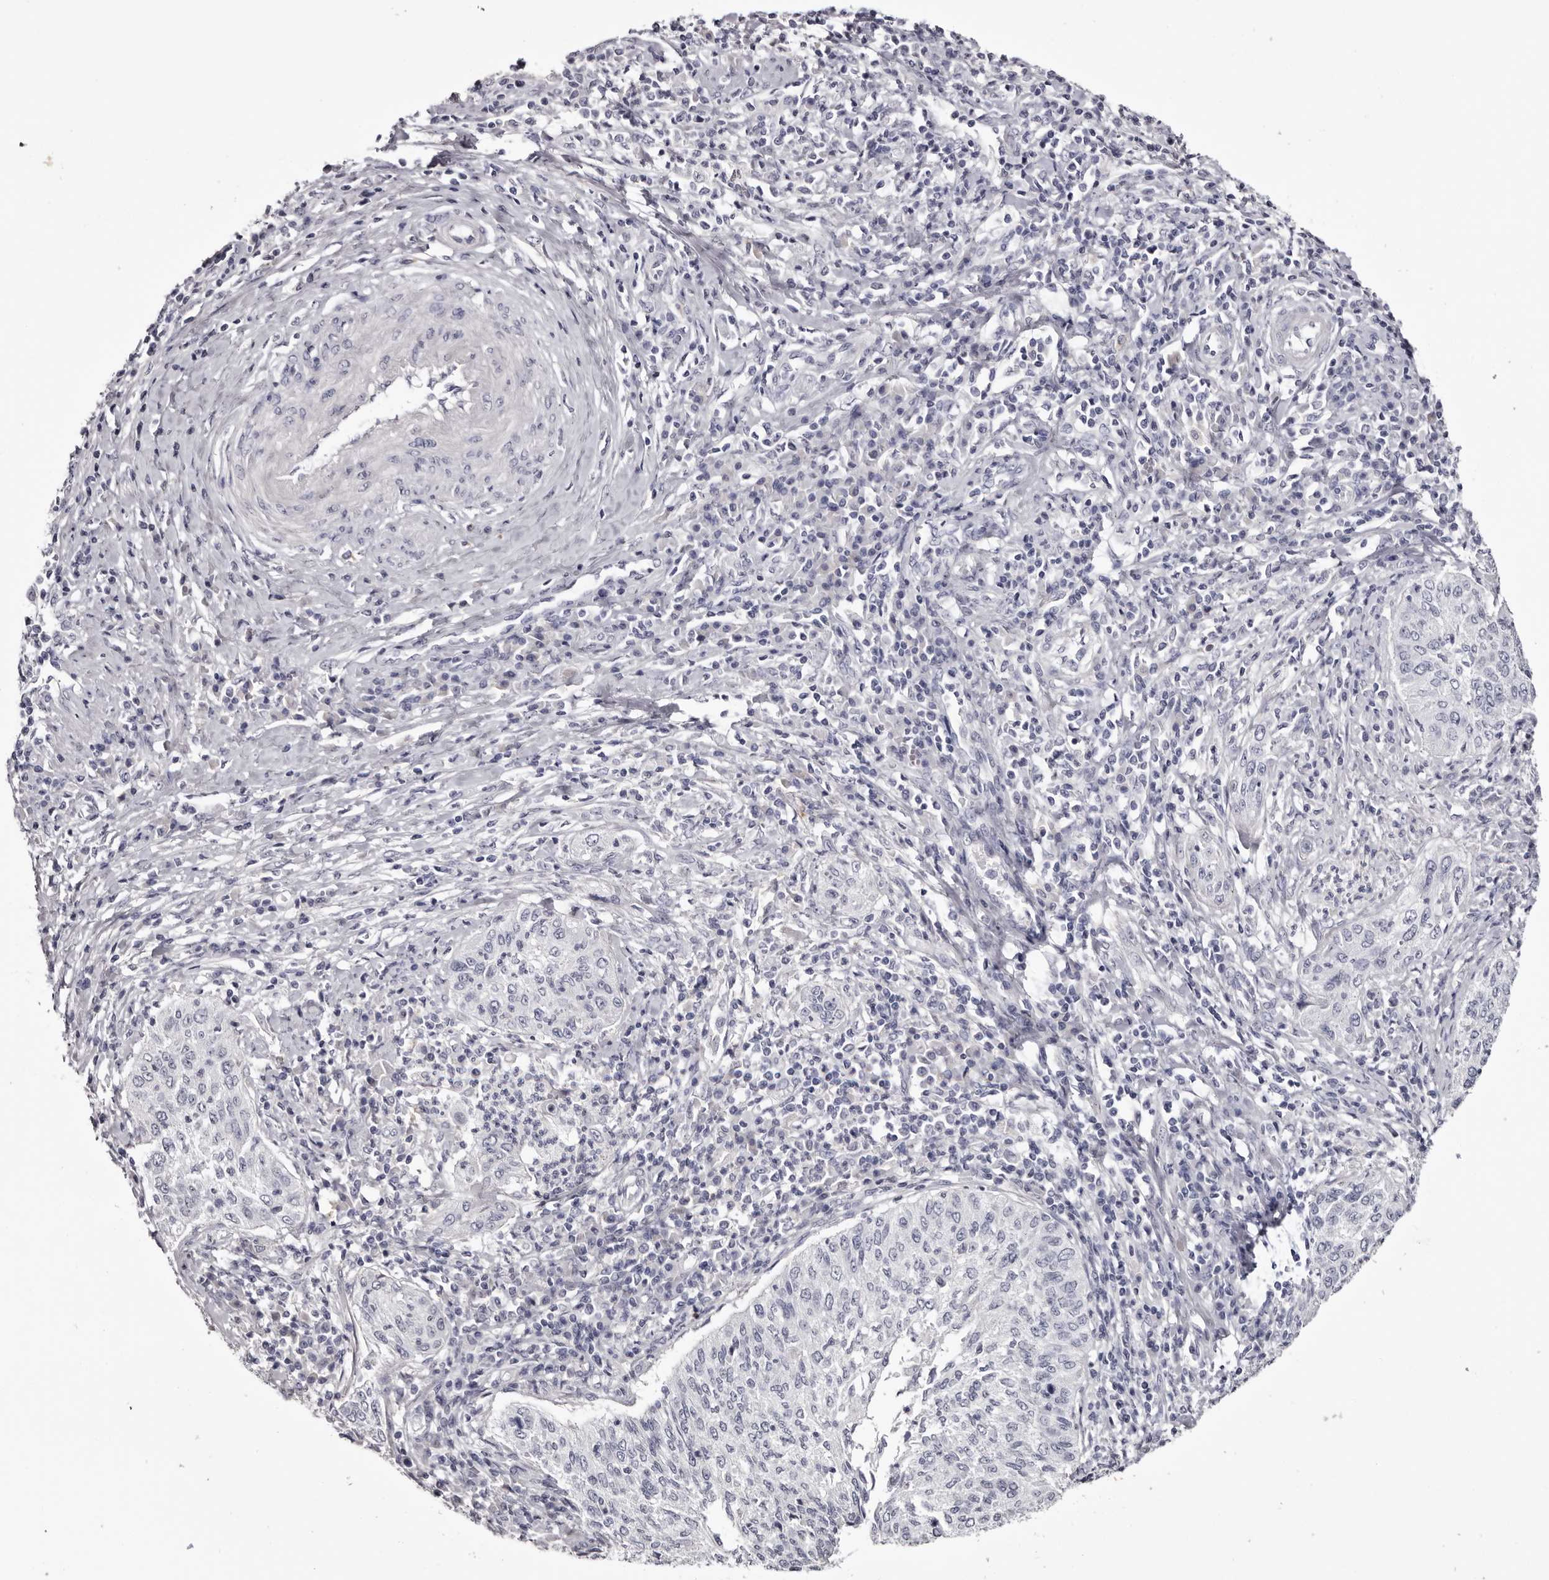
{"staining": {"intensity": "negative", "quantity": "none", "location": "none"}, "tissue": "cervical cancer", "cell_type": "Tumor cells", "image_type": "cancer", "snomed": [{"axis": "morphology", "description": "Squamous cell carcinoma, NOS"}, {"axis": "topography", "description": "Cervix"}], "caption": "An immunohistochemistry (IHC) histopathology image of cervical cancer (squamous cell carcinoma) is shown. There is no staining in tumor cells of cervical cancer (squamous cell carcinoma). (Immunohistochemistry (ihc), brightfield microscopy, high magnification).", "gene": "CA6", "patient": {"sex": "female", "age": 30}}